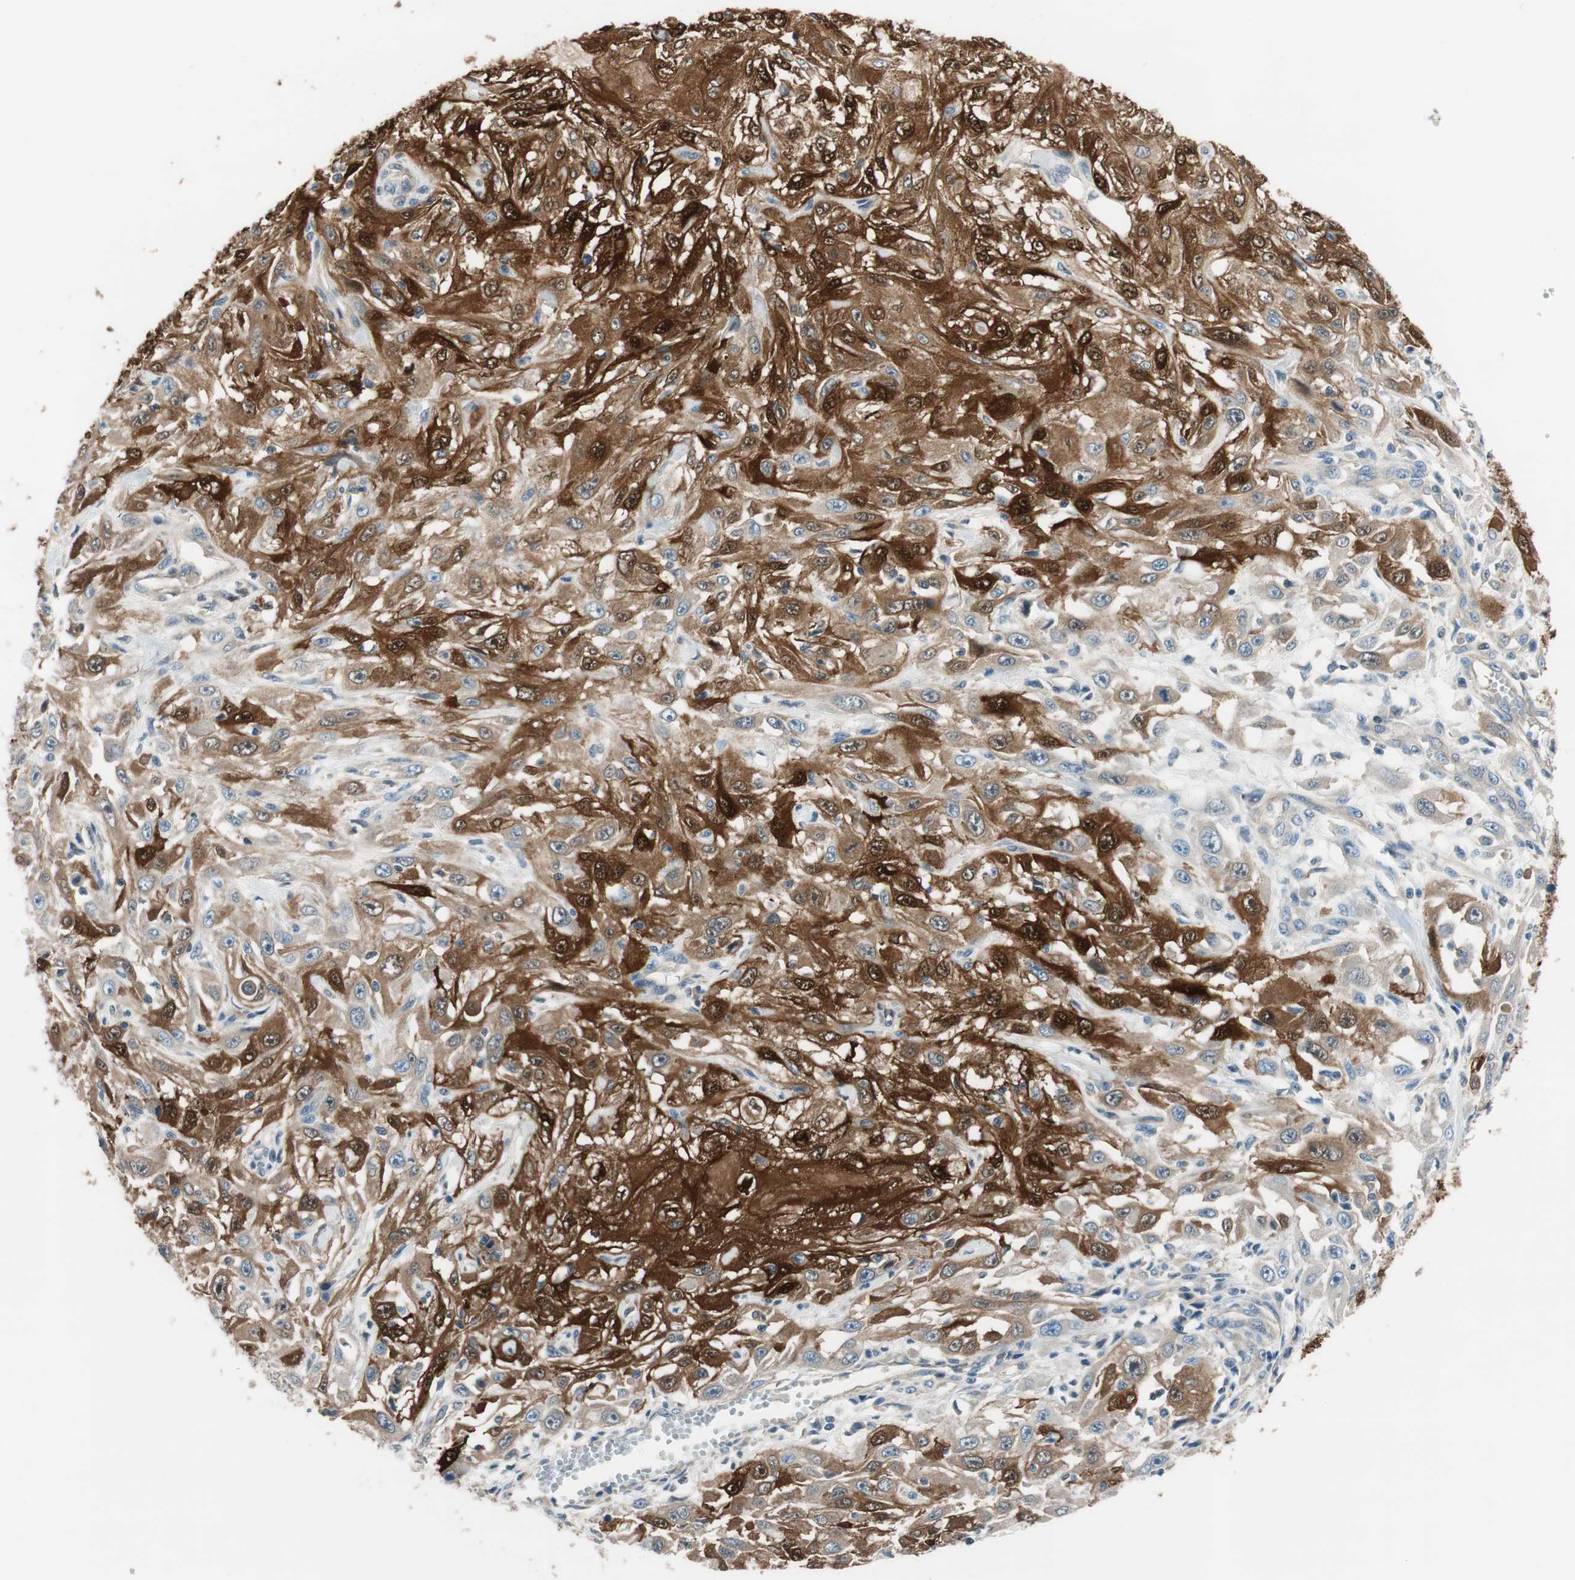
{"staining": {"intensity": "strong", "quantity": ">75%", "location": "cytoplasmic/membranous,nuclear"}, "tissue": "skin cancer", "cell_type": "Tumor cells", "image_type": "cancer", "snomed": [{"axis": "morphology", "description": "Squamous cell carcinoma, NOS"}, {"axis": "topography", "description": "Skin"}], "caption": "Approximately >75% of tumor cells in human skin cancer show strong cytoplasmic/membranous and nuclear protein positivity as visualized by brown immunohistochemical staining.", "gene": "CALML3", "patient": {"sex": "male", "age": 75}}